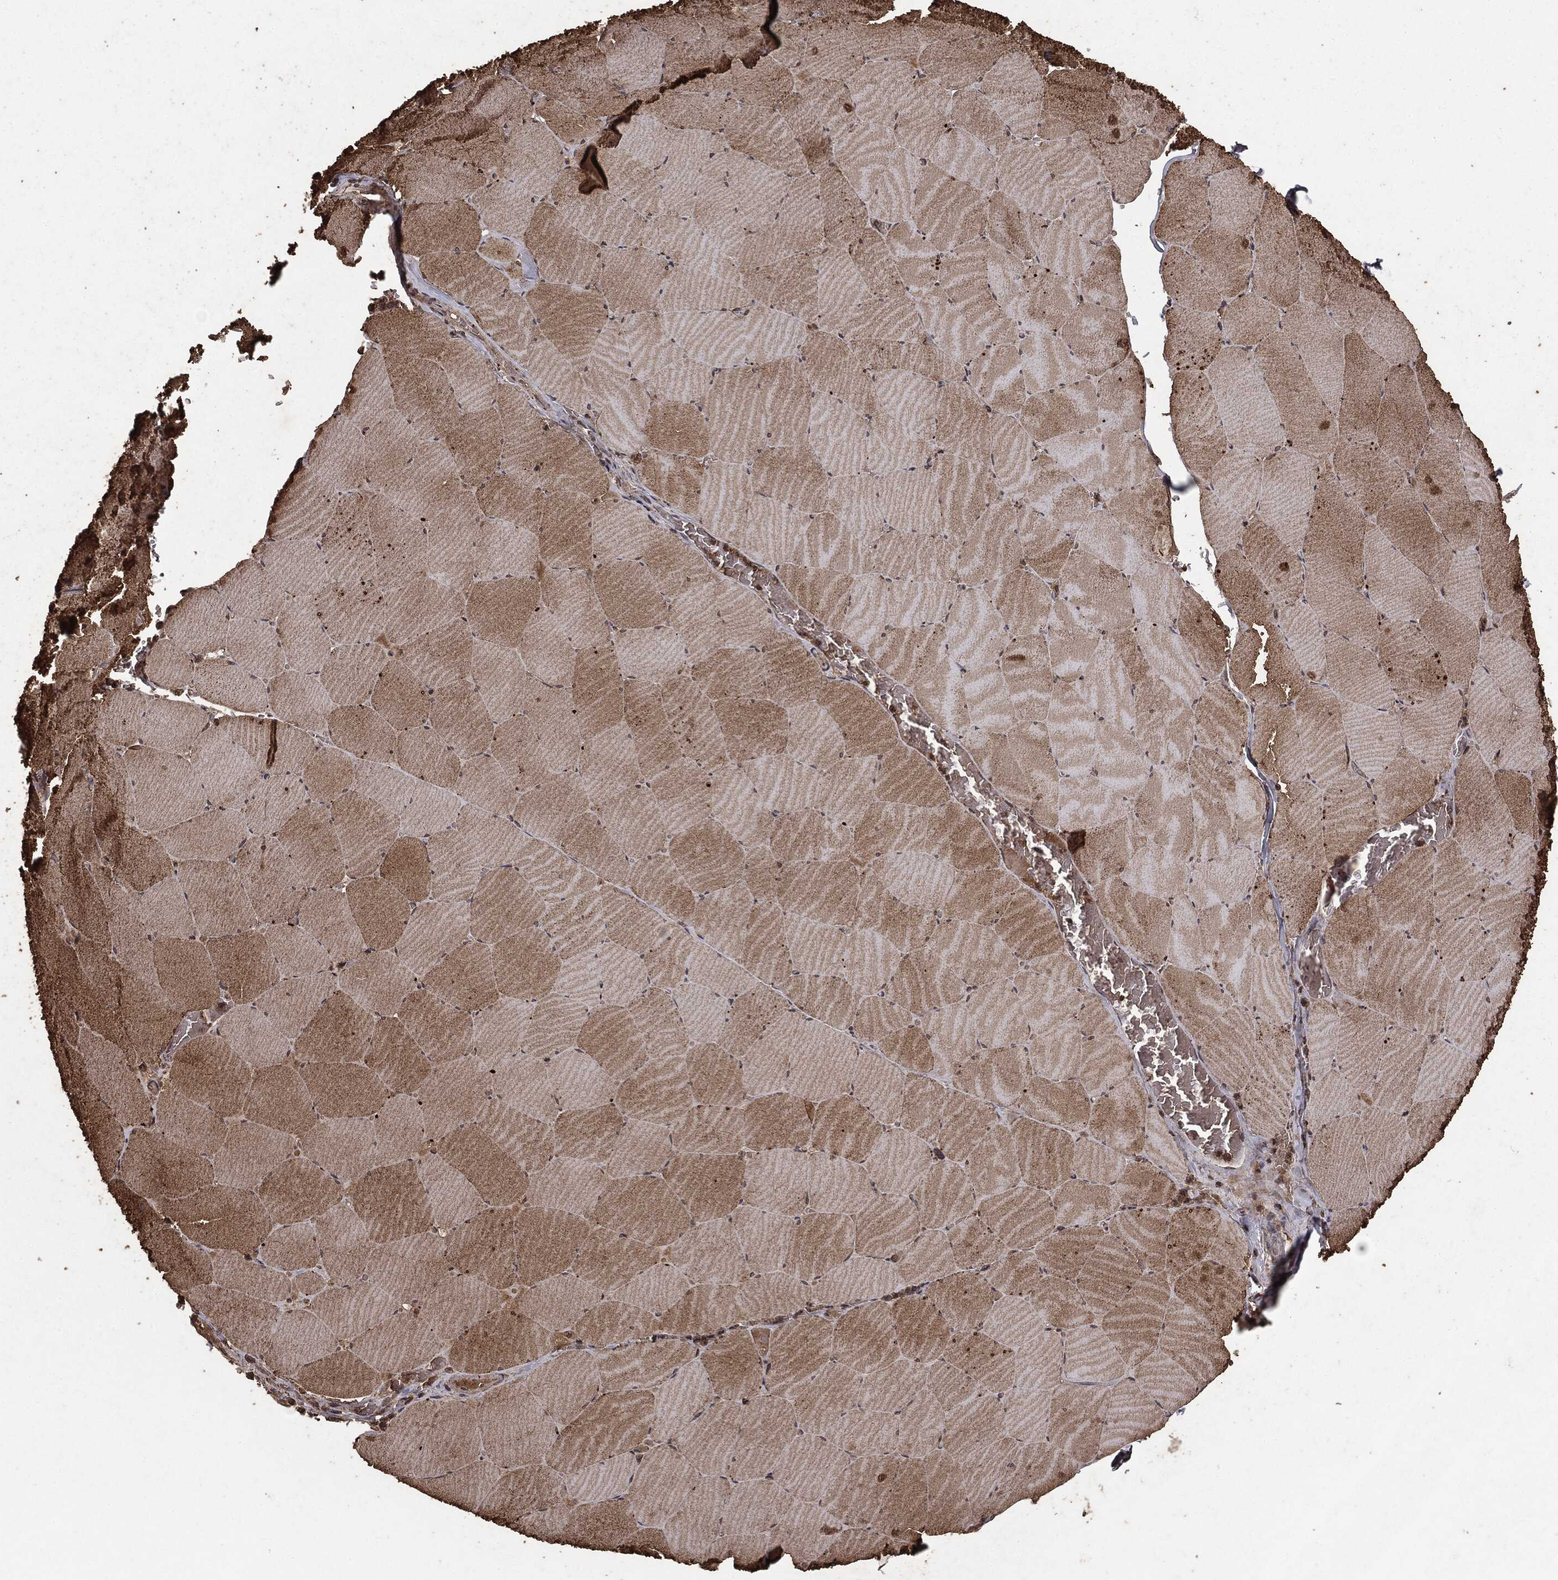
{"staining": {"intensity": "moderate", "quantity": "25%-75%", "location": "cytoplasmic/membranous"}, "tissue": "skeletal muscle", "cell_type": "Myocytes", "image_type": "normal", "snomed": [{"axis": "morphology", "description": "Normal tissue, NOS"}, {"axis": "morphology", "description": "Malignant melanoma, Metastatic site"}, {"axis": "topography", "description": "Skeletal muscle"}], "caption": "Immunohistochemistry (IHC) (DAB) staining of benign human skeletal muscle exhibits moderate cytoplasmic/membranous protein expression in about 25%-75% of myocytes.", "gene": "NME1", "patient": {"sex": "male", "age": 50}}